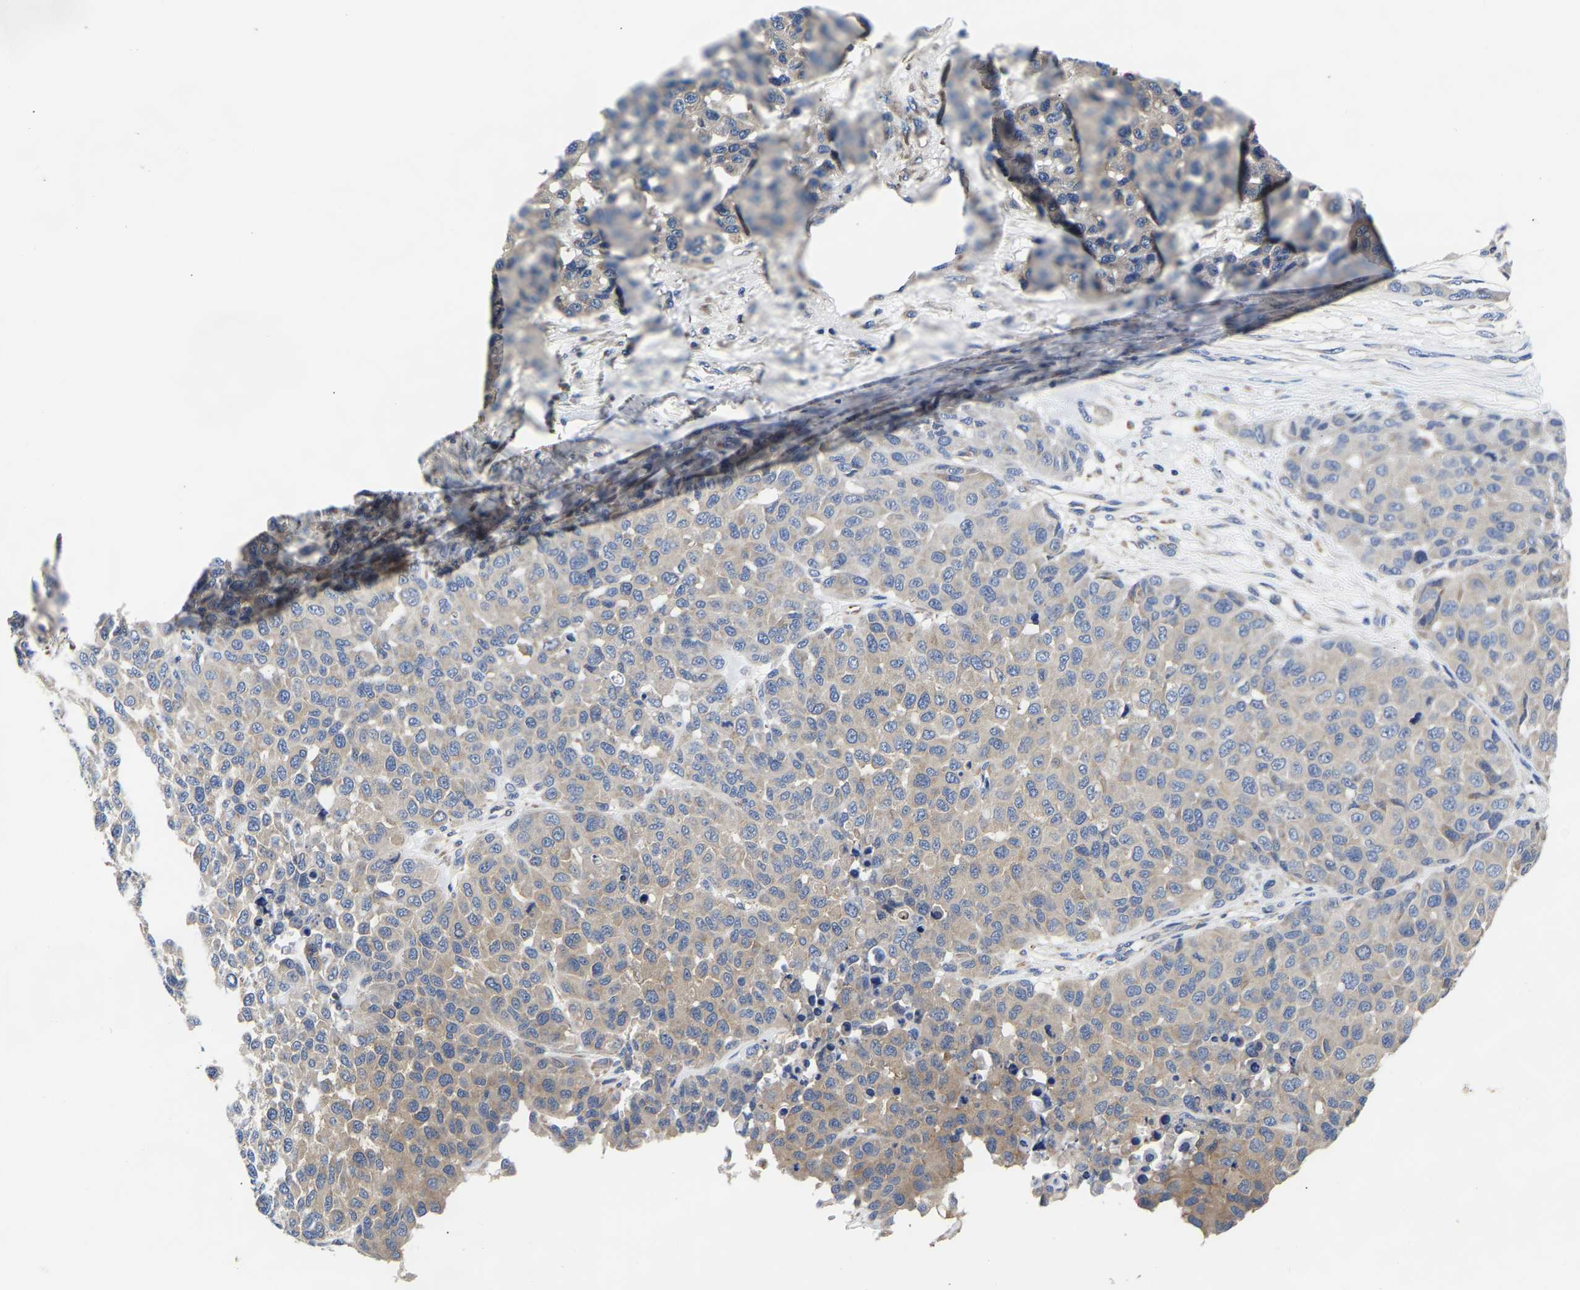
{"staining": {"intensity": "negative", "quantity": "none", "location": "none"}, "tissue": "melanoma", "cell_type": "Tumor cells", "image_type": "cancer", "snomed": [{"axis": "morphology", "description": "Malignant melanoma, NOS"}, {"axis": "topography", "description": "Skin"}], "caption": "This is a histopathology image of immunohistochemistry staining of malignant melanoma, which shows no positivity in tumor cells.", "gene": "CCDC6", "patient": {"sex": "male", "age": 62}}